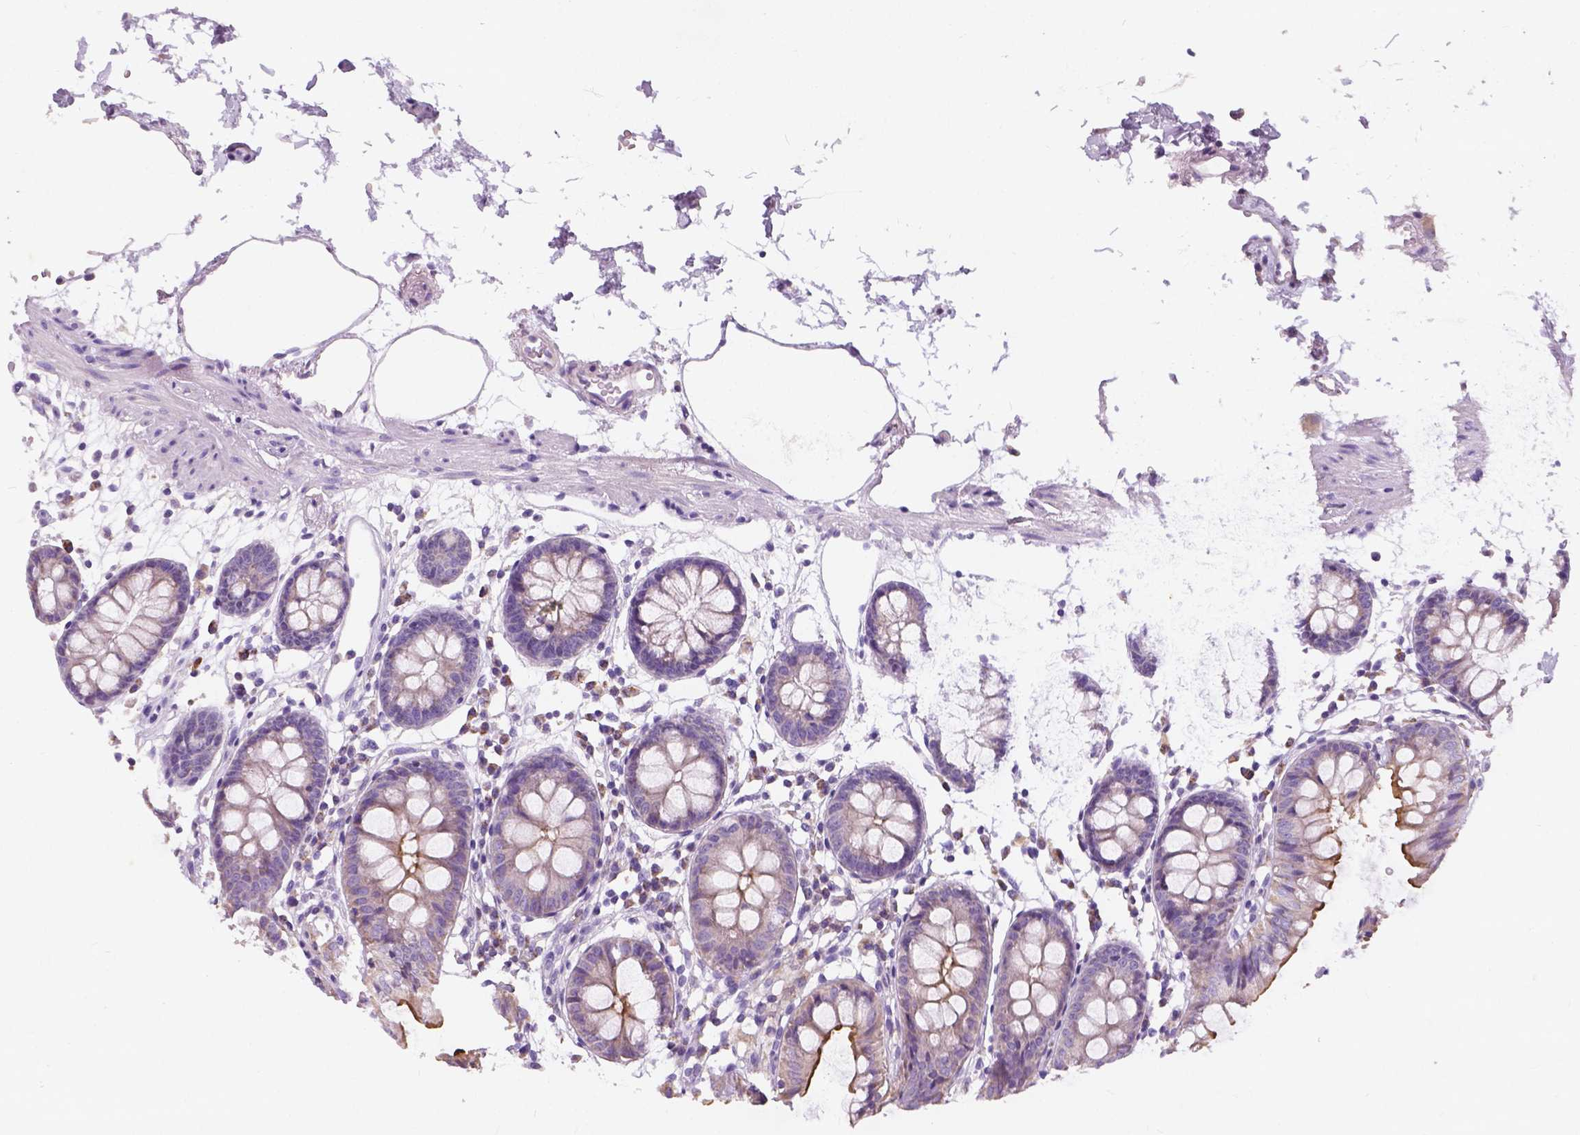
{"staining": {"intensity": "negative", "quantity": "none", "location": "none"}, "tissue": "colon", "cell_type": "Endothelial cells", "image_type": "normal", "snomed": [{"axis": "morphology", "description": "Normal tissue, NOS"}, {"axis": "topography", "description": "Colon"}], "caption": "DAB immunohistochemical staining of benign human colon reveals no significant staining in endothelial cells. (DAB immunohistochemistry with hematoxylin counter stain).", "gene": "CHODL", "patient": {"sex": "female", "age": 84}}